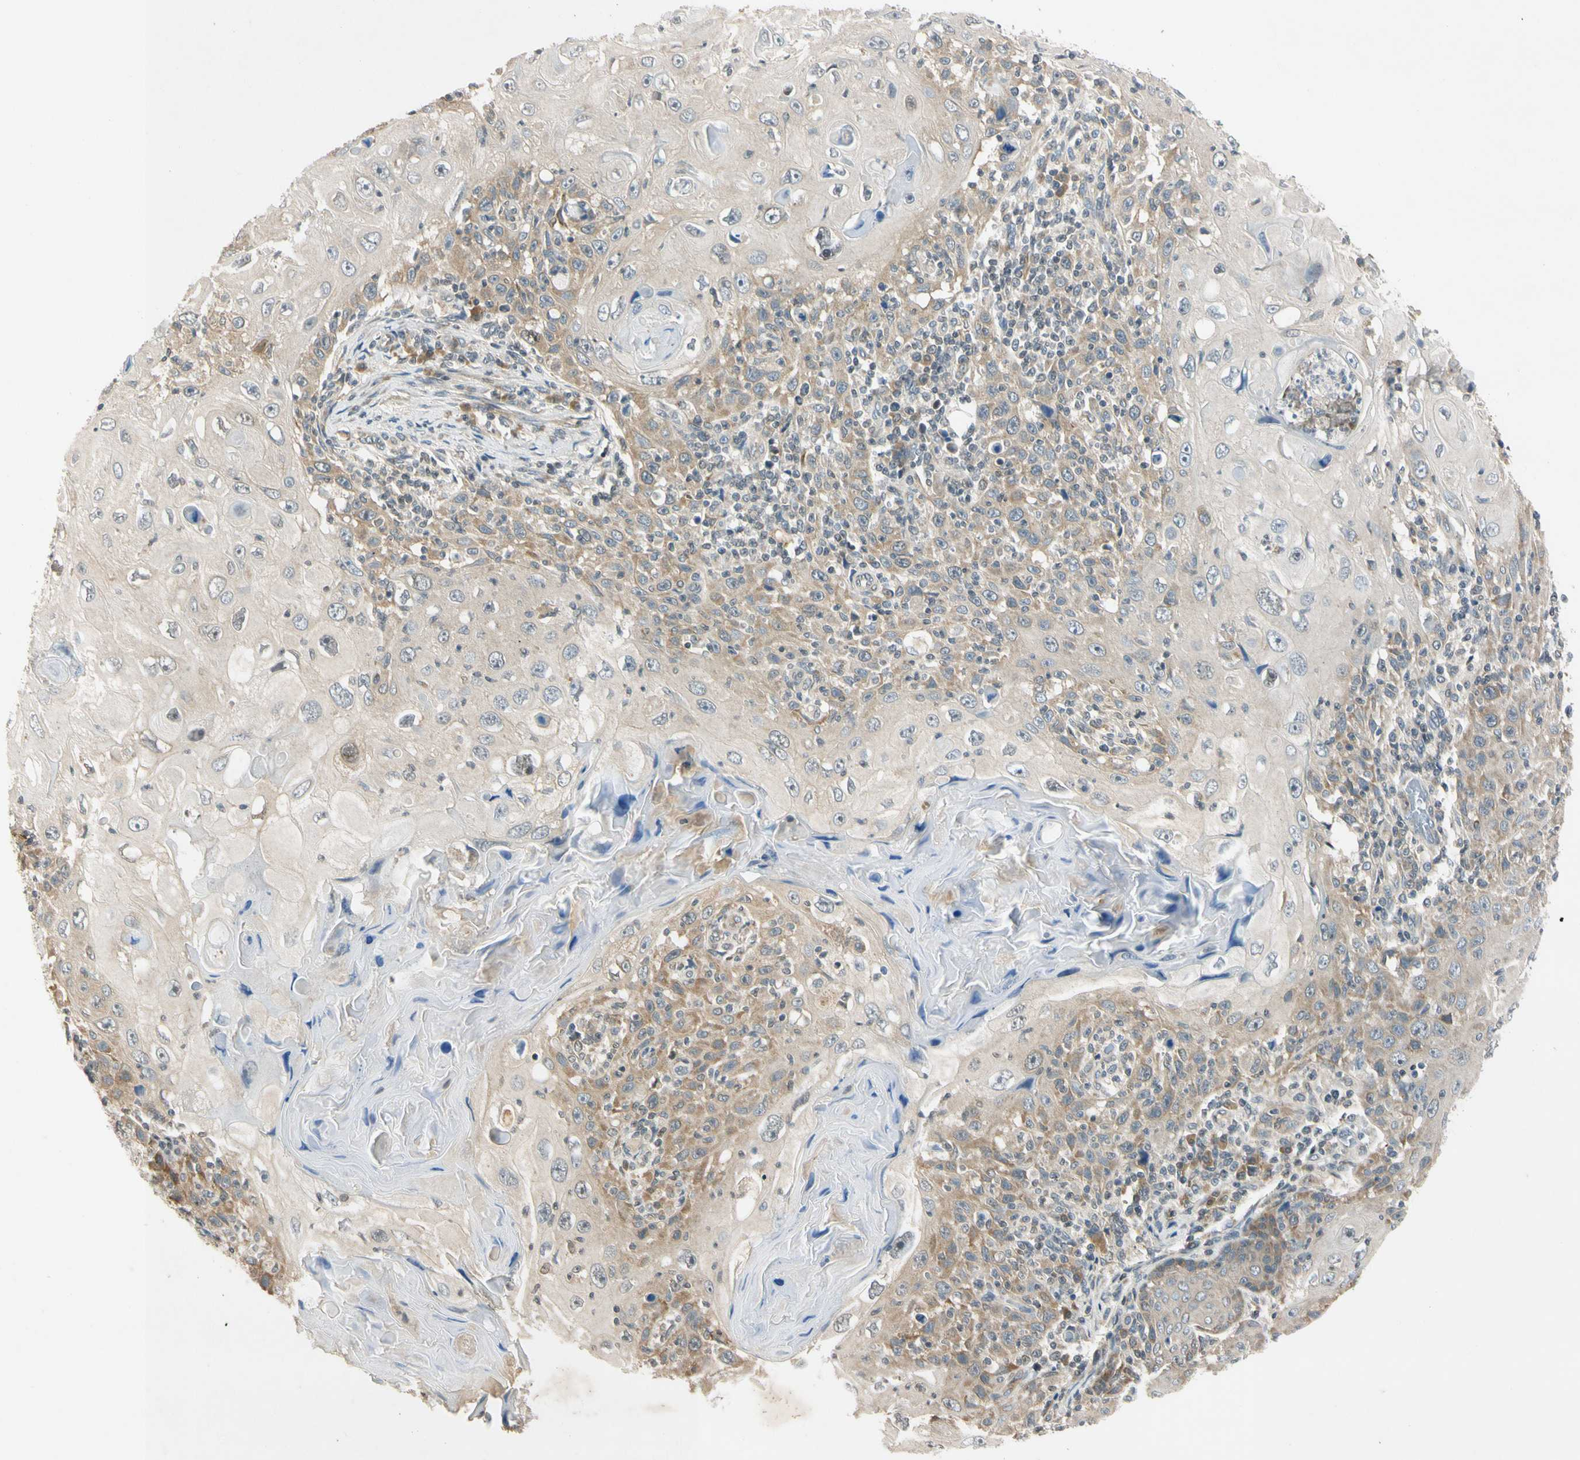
{"staining": {"intensity": "moderate", "quantity": ">75%", "location": "cytoplasmic/membranous,nuclear"}, "tissue": "skin cancer", "cell_type": "Tumor cells", "image_type": "cancer", "snomed": [{"axis": "morphology", "description": "Squamous cell carcinoma, NOS"}, {"axis": "topography", "description": "Skin"}], "caption": "A high-resolution image shows immunohistochemistry staining of skin cancer, which reveals moderate cytoplasmic/membranous and nuclear expression in approximately >75% of tumor cells.", "gene": "RPS6KB2", "patient": {"sex": "female", "age": 88}}